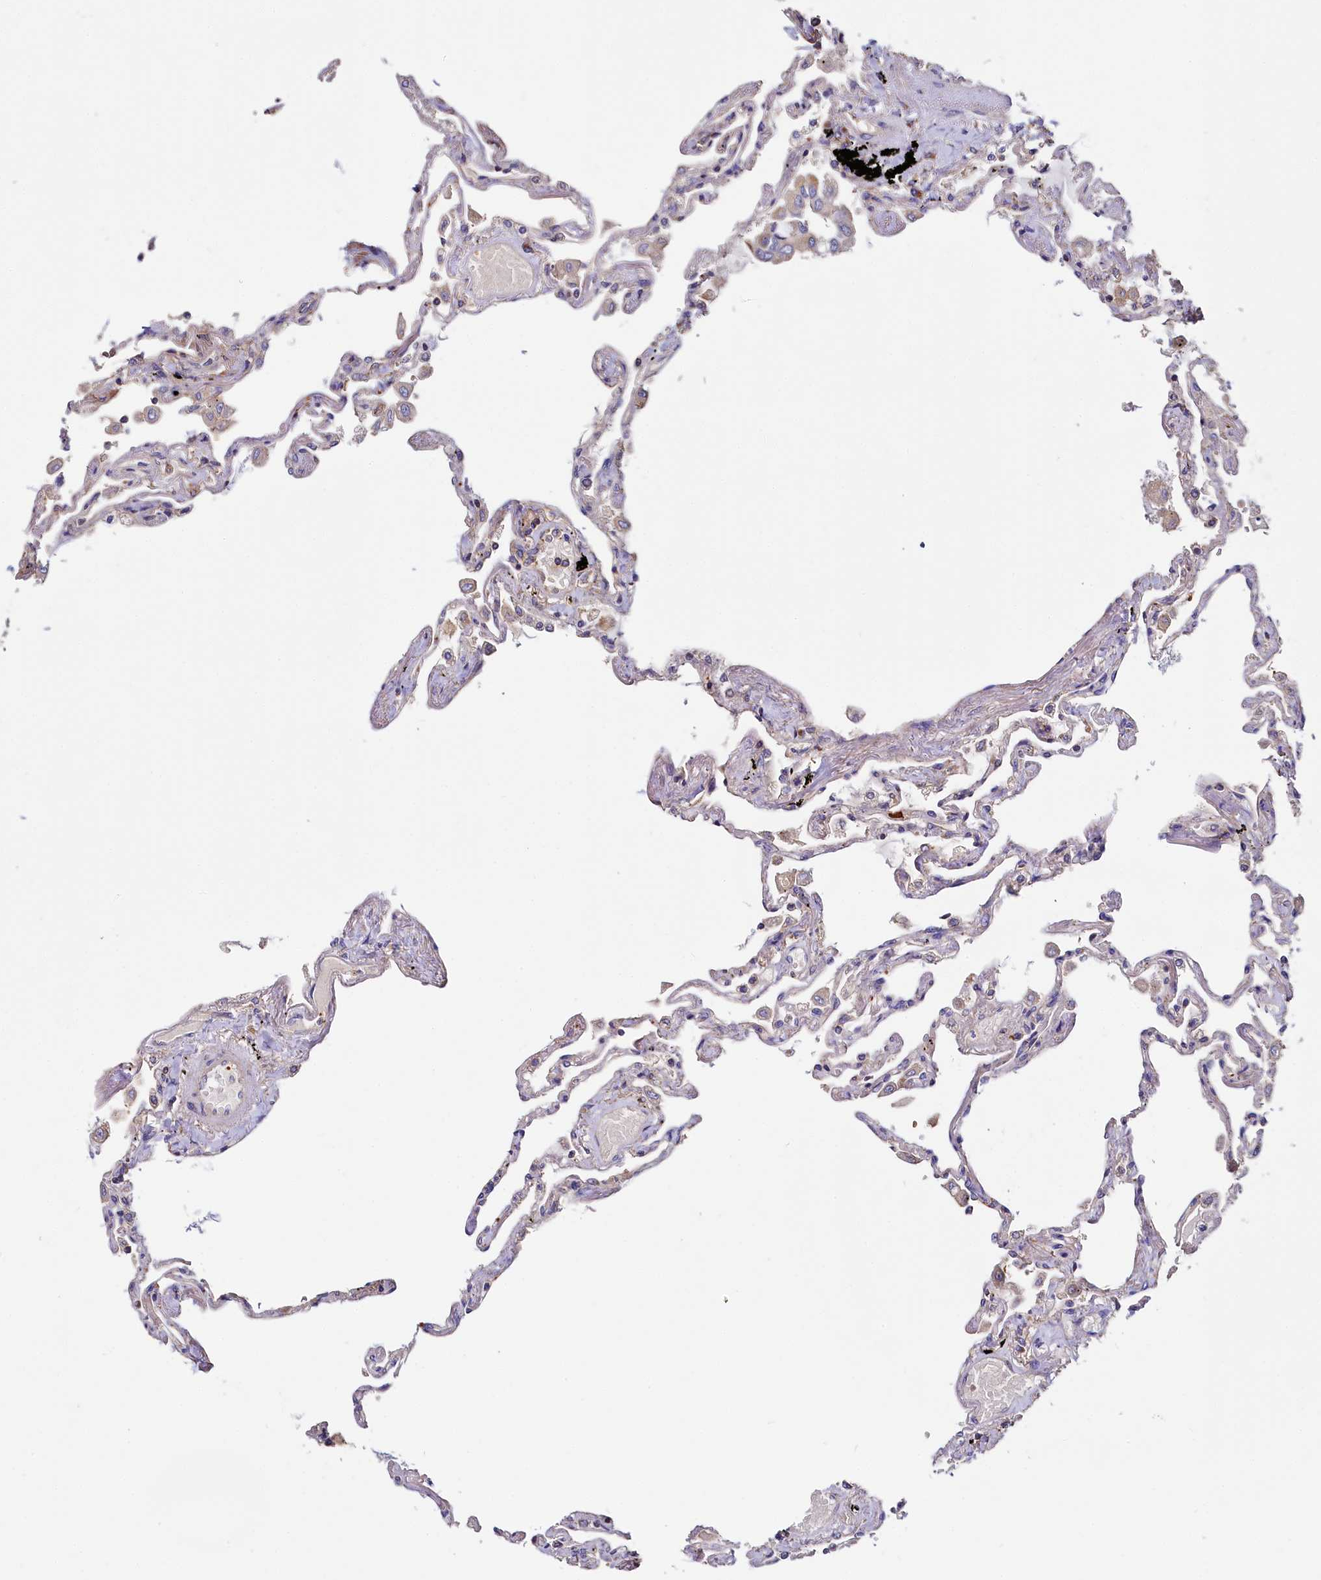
{"staining": {"intensity": "moderate", "quantity": "<25%", "location": "cytoplasmic/membranous"}, "tissue": "lung", "cell_type": "Alveolar cells", "image_type": "normal", "snomed": [{"axis": "morphology", "description": "Normal tissue, NOS"}, {"axis": "topography", "description": "Lung"}], "caption": "Protein staining demonstrates moderate cytoplasmic/membranous staining in about <25% of alveolar cells in unremarkable lung.", "gene": "PPIP5K1", "patient": {"sex": "female", "age": 67}}